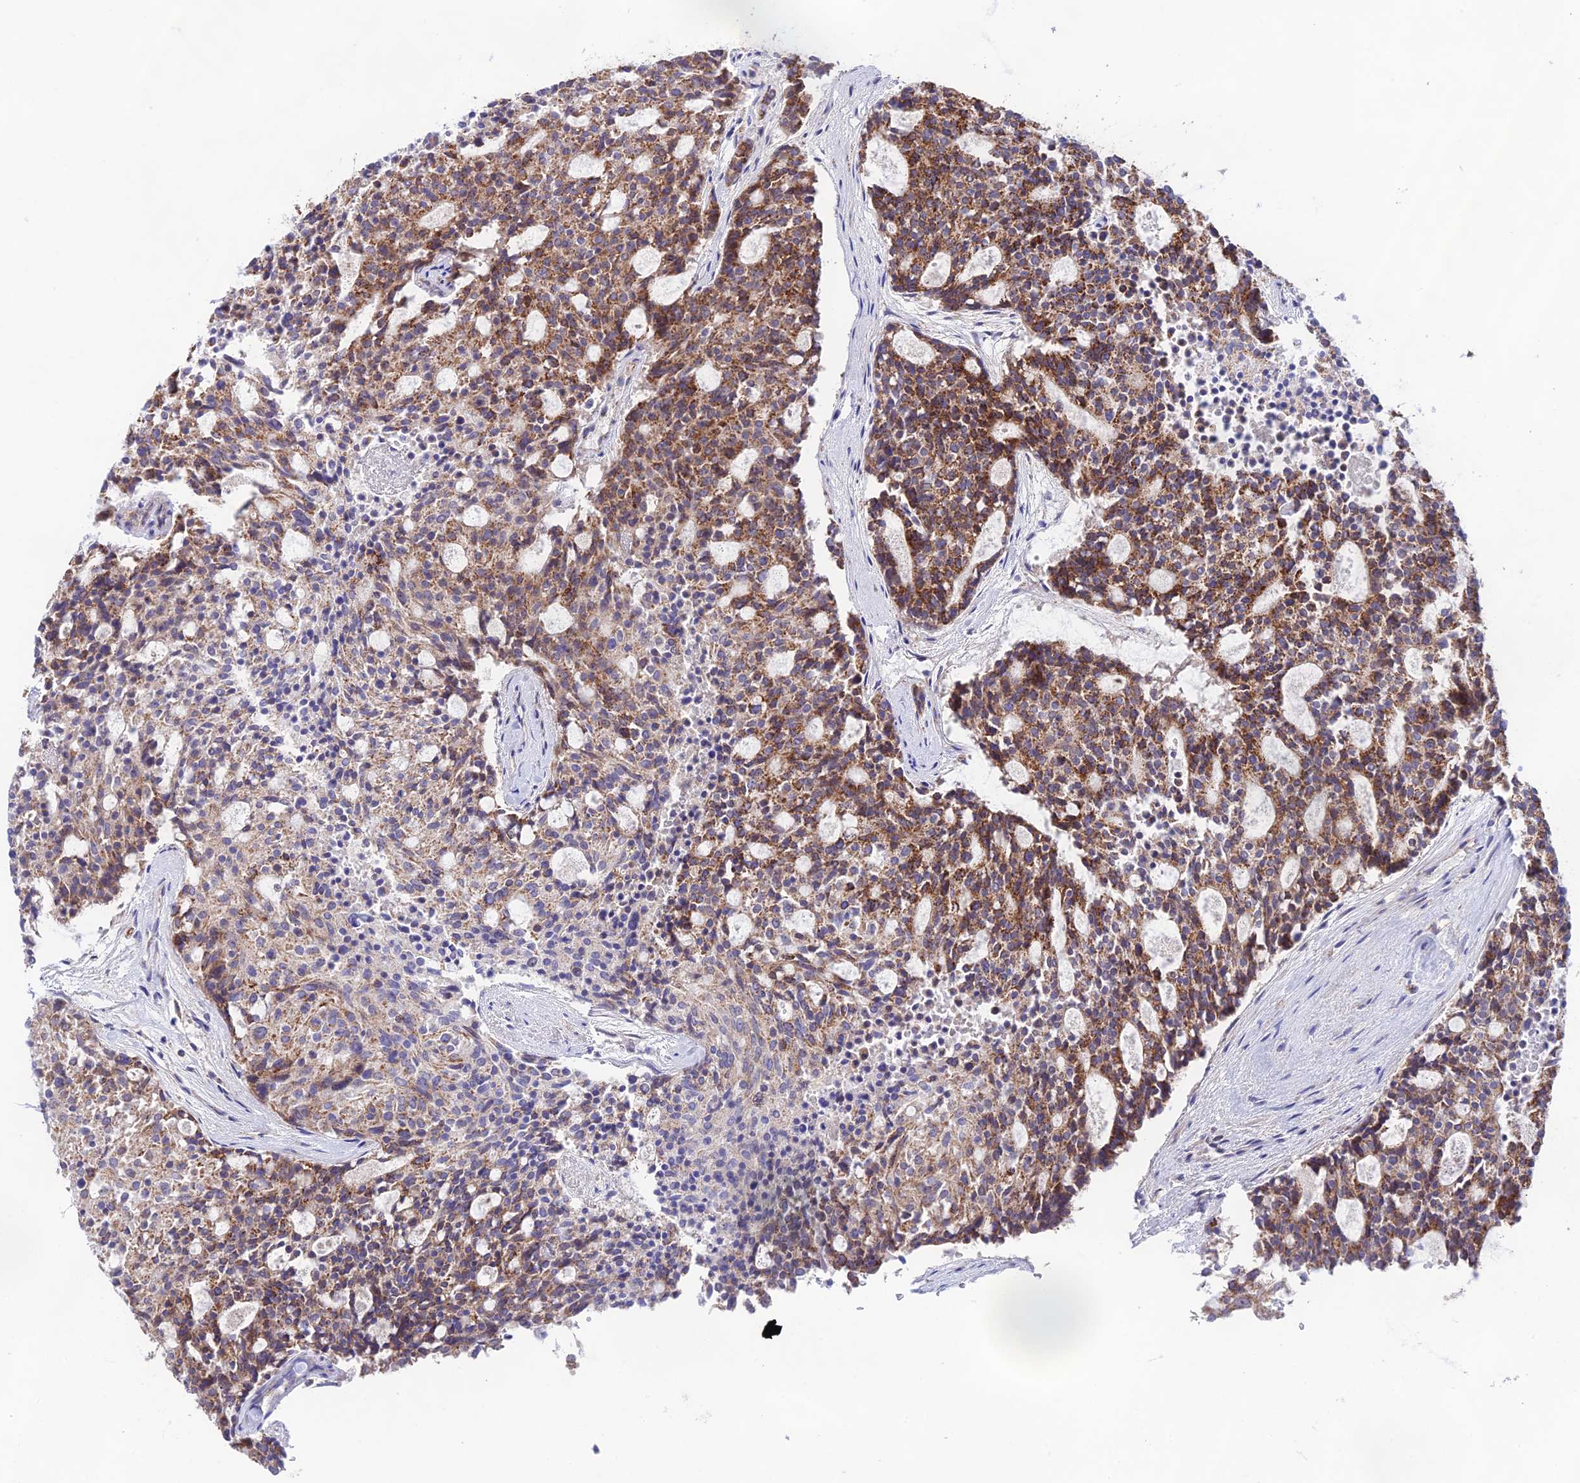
{"staining": {"intensity": "moderate", "quantity": ">75%", "location": "cytoplasmic/membranous"}, "tissue": "carcinoid", "cell_type": "Tumor cells", "image_type": "cancer", "snomed": [{"axis": "morphology", "description": "Carcinoid, malignant, NOS"}, {"axis": "topography", "description": "Pancreas"}], "caption": "High-magnification brightfield microscopy of carcinoid stained with DAB (brown) and counterstained with hematoxylin (blue). tumor cells exhibit moderate cytoplasmic/membranous expression is seen in approximately>75% of cells. (Brightfield microscopy of DAB IHC at high magnification).", "gene": "HSDL2", "patient": {"sex": "female", "age": 54}}